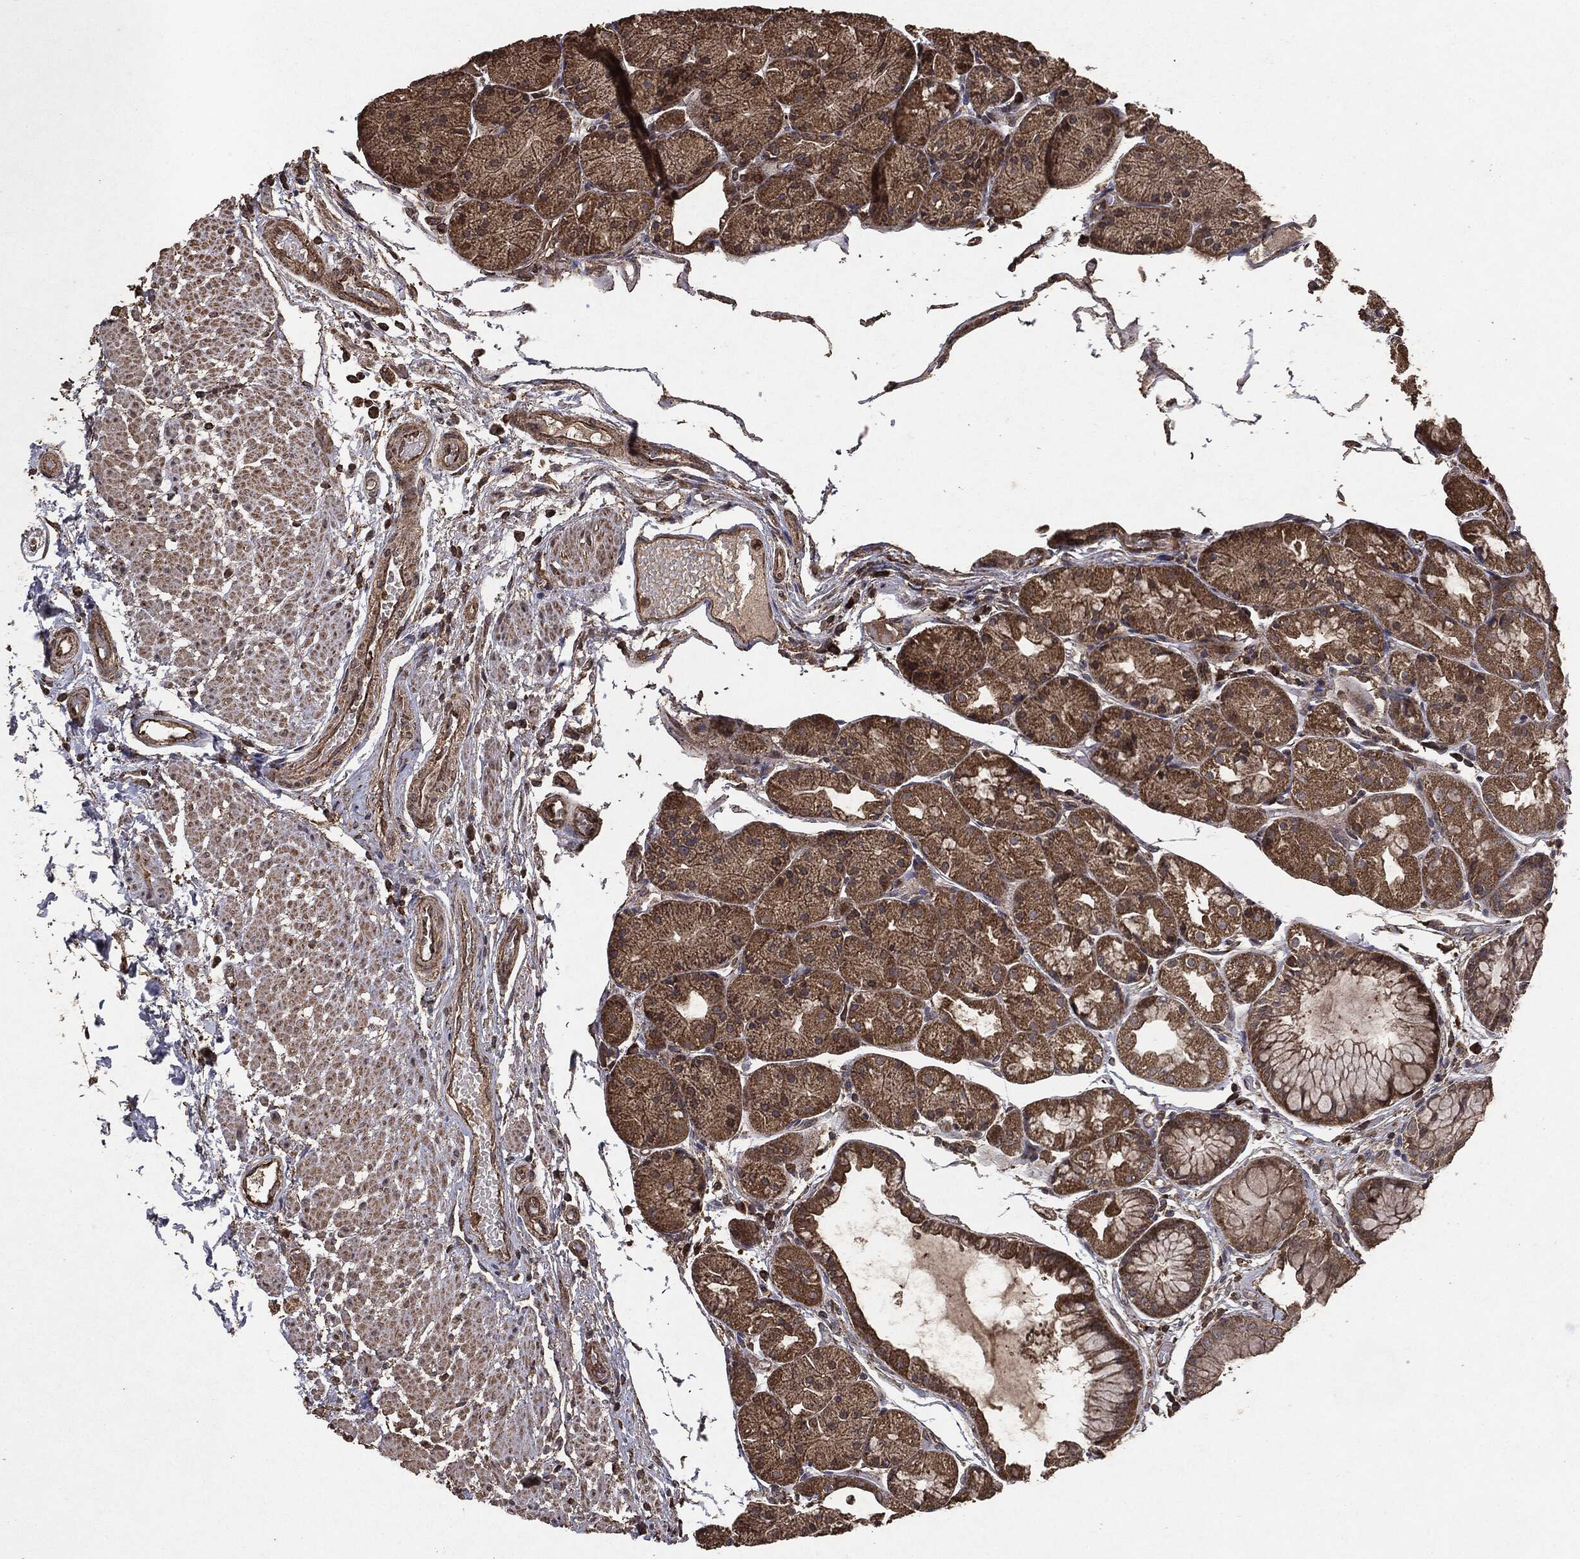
{"staining": {"intensity": "strong", "quantity": "25%-75%", "location": "cytoplasmic/membranous"}, "tissue": "stomach", "cell_type": "Glandular cells", "image_type": "normal", "snomed": [{"axis": "morphology", "description": "Normal tissue, NOS"}, {"axis": "topography", "description": "Stomach, upper"}], "caption": "Immunohistochemical staining of unremarkable human stomach reveals 25%-75% levels of strong cytoplasmic/membranous protein expression in about 25%-75% of glandular cells.", "gene": "MTOR", "patient": {"sex": "male", "age": 72}}